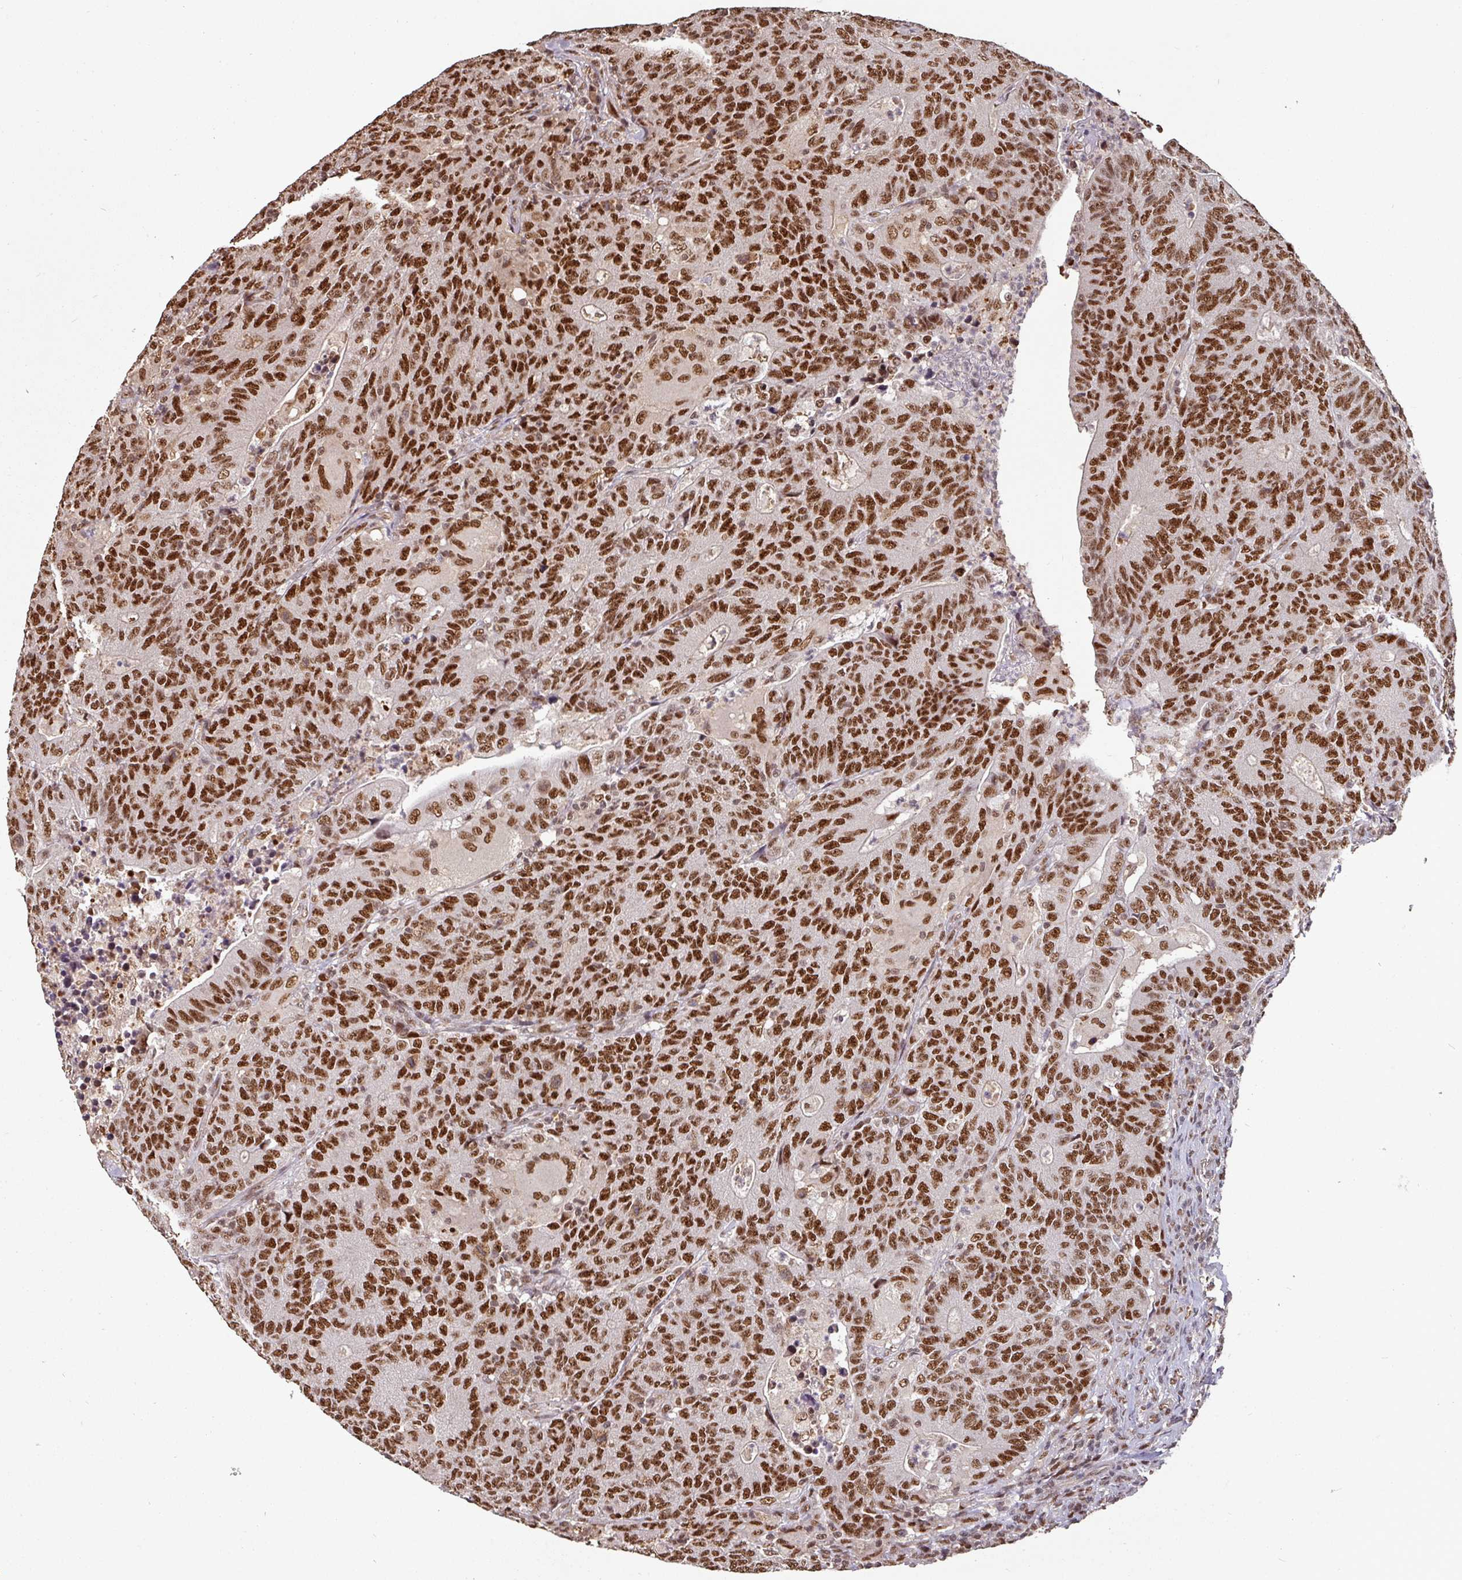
{"staining": {"intensity": "strong", "quantity": ">75%", "location": "nuclear"}, "tissue": "colorectal cancer", "cell_type": "Tumor cells", "image_type": "cancer", "snomed": [{"axis": "morphology", "description": "Adenocarcinoma, NOS"}, {"axis": "topography", "description": "Colon"}], "caption": "IHC histopathology image of adenocarcinoma (colorectal) stained for a protein (brown), which exhibits high levels of strong nuclear staining in approximately >75% of tumor cells.", "gene": "POLD1", "patient": {"sex": "female", "age": 75}}